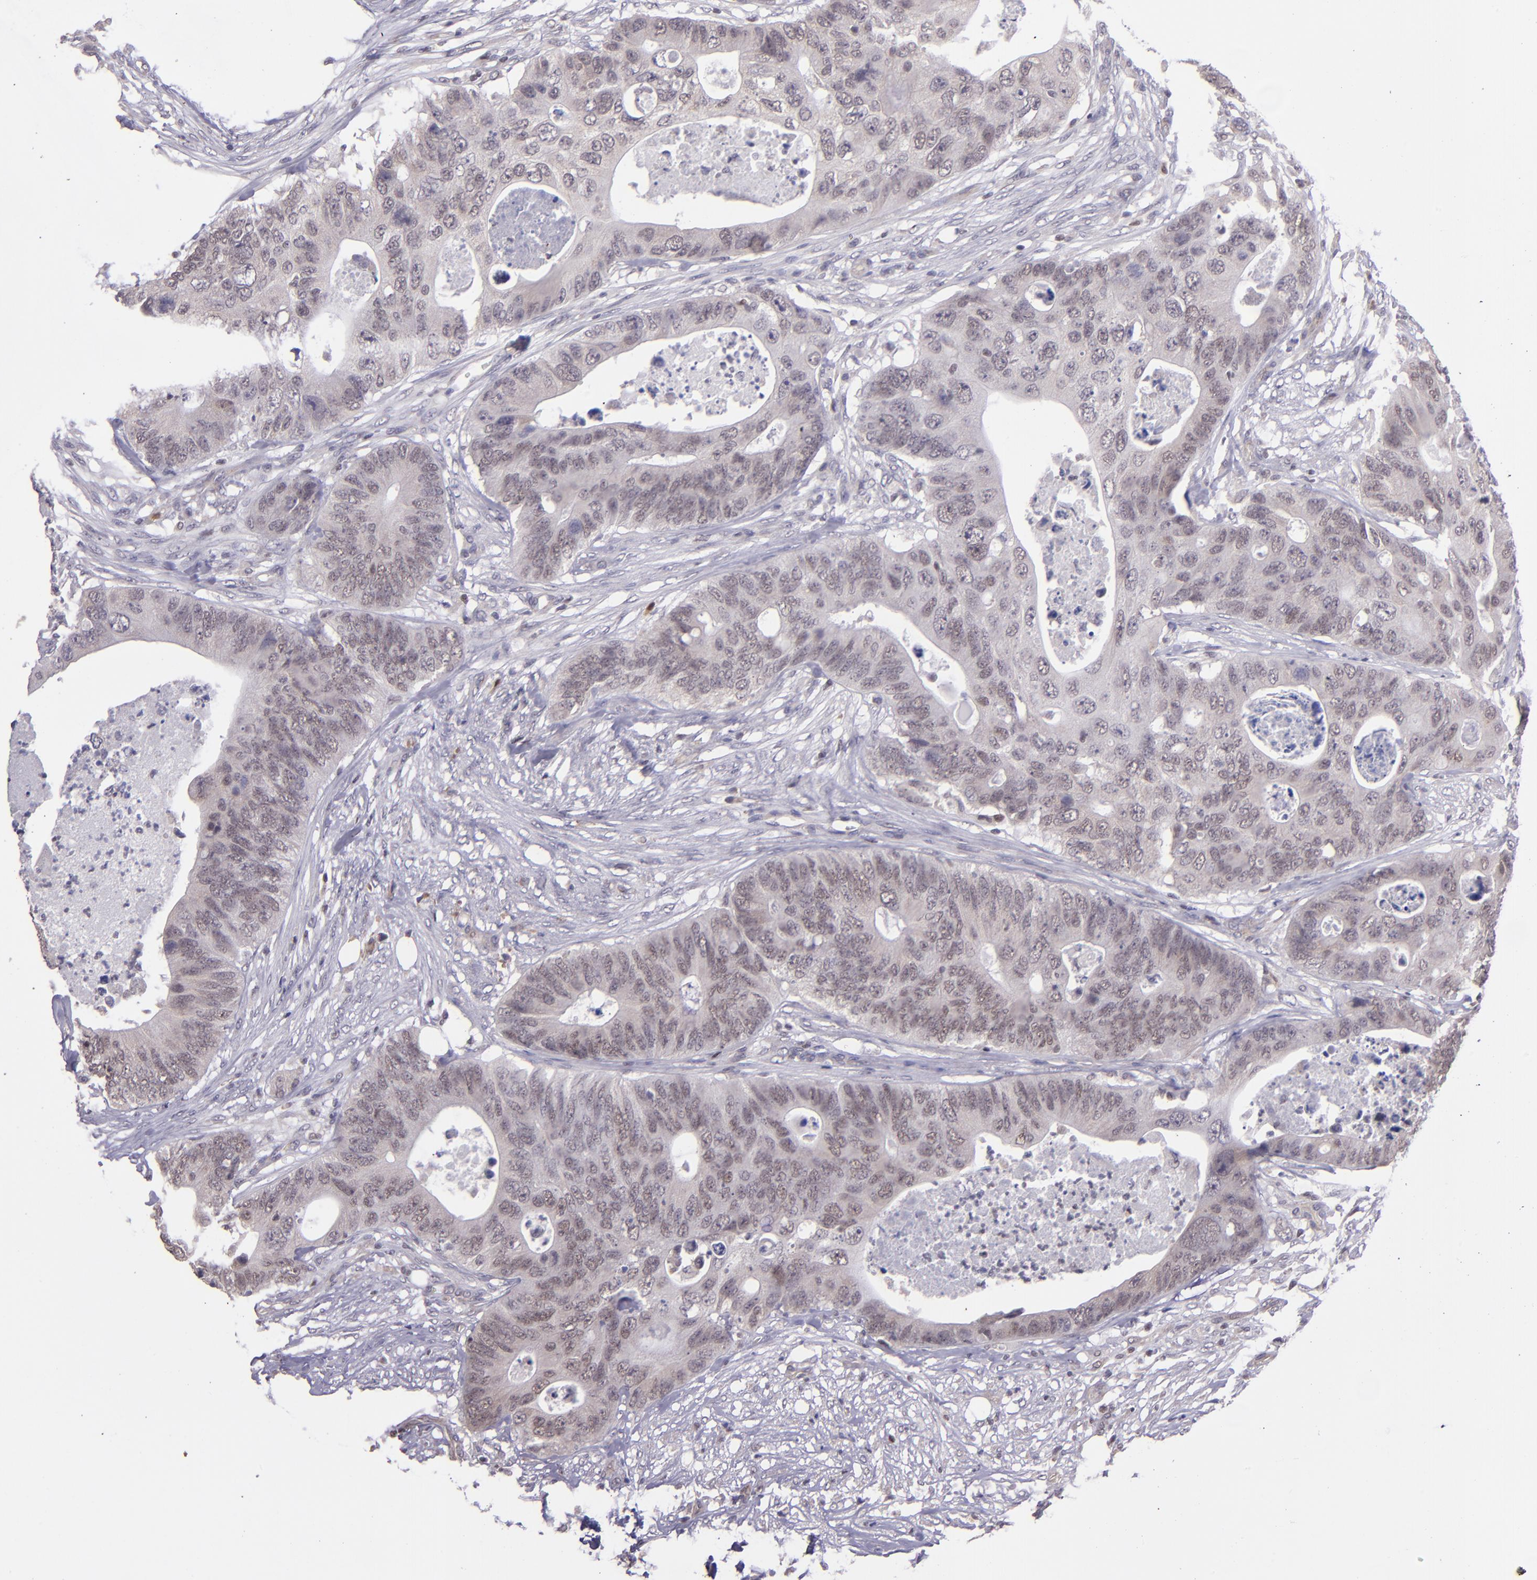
{"staining": {"intensity": "weak", "quantity": ">75%", "location": "cytoplasmic/membranous,nuclear"}, "tissue": "colorectal cancer", "cell_type": "Tumor cells", "image_type": "cancer", "snomed": [{"axis": "morphology", "description": "Adenocarcinoma, NOS"}, {"axis": "topography", "description": "Colon"}], "caption": "Brown immunohistochemical staining in colorectal cancer shows weak cytoplasmic/membranous and nuclear staining in about >75% of tumor cells. Ihc stains the protein in brown and the nuclei are stained blue.", "gene": "ELF1", "patient": {"sex": "male", "age": 71}}